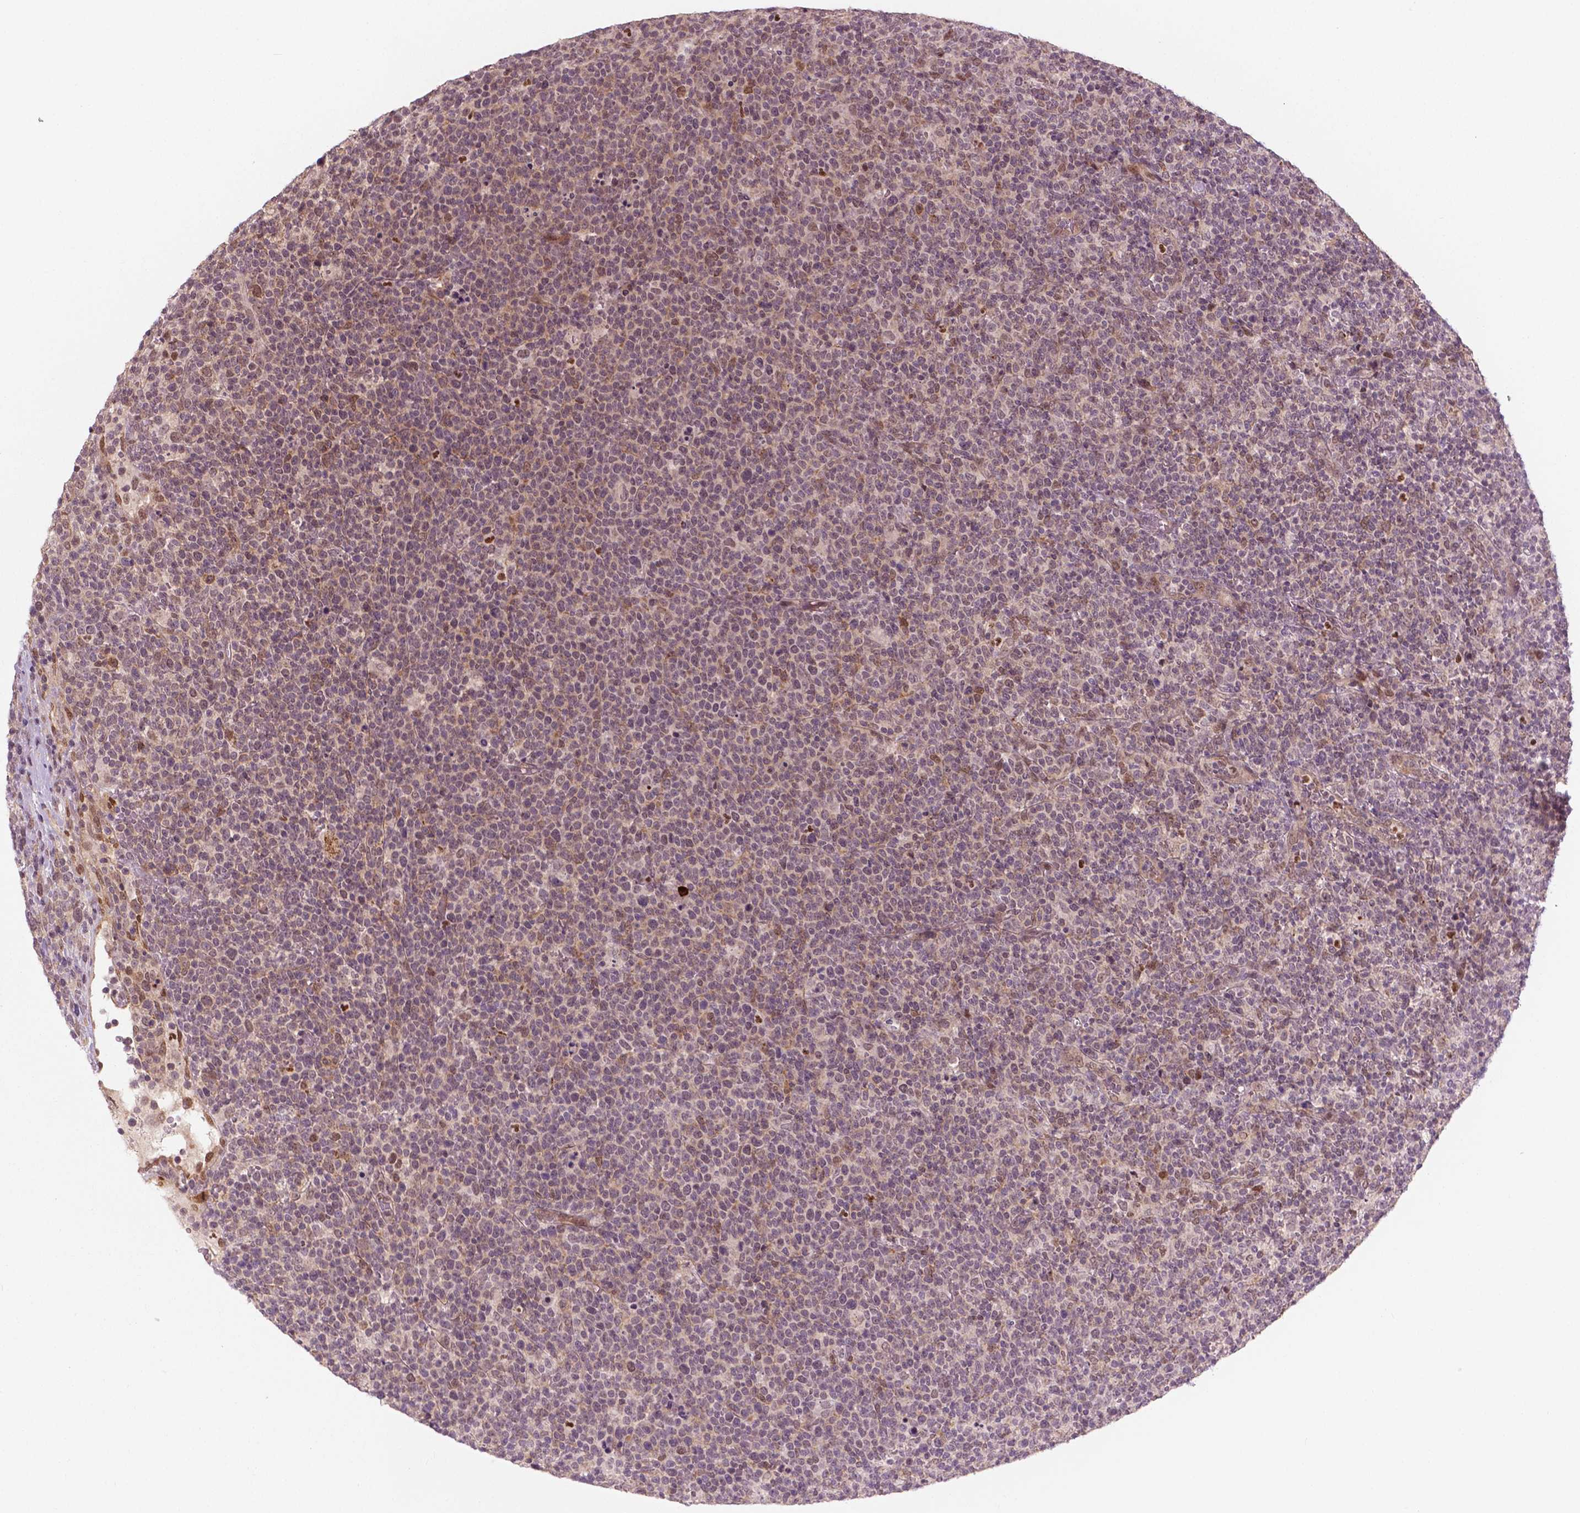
{"staining": {"intensity": "negative", "quantity": "none", "location": "none"}, "tissue": "lymphoma", "cell_type": "Tumor cells", "image_type": "cancer", "snomed": [{"axis": "morphology", "description": "Malignant lymphoma, non-Hodgkin's type, High grade"}, {"axis": "topography", "description": "Lymph node"}], "caption": "Tumor cells are negative for protein expression in human lymphoma.", "gene": "NFAT5", "patient": {"sex": "male", "age": 61}}